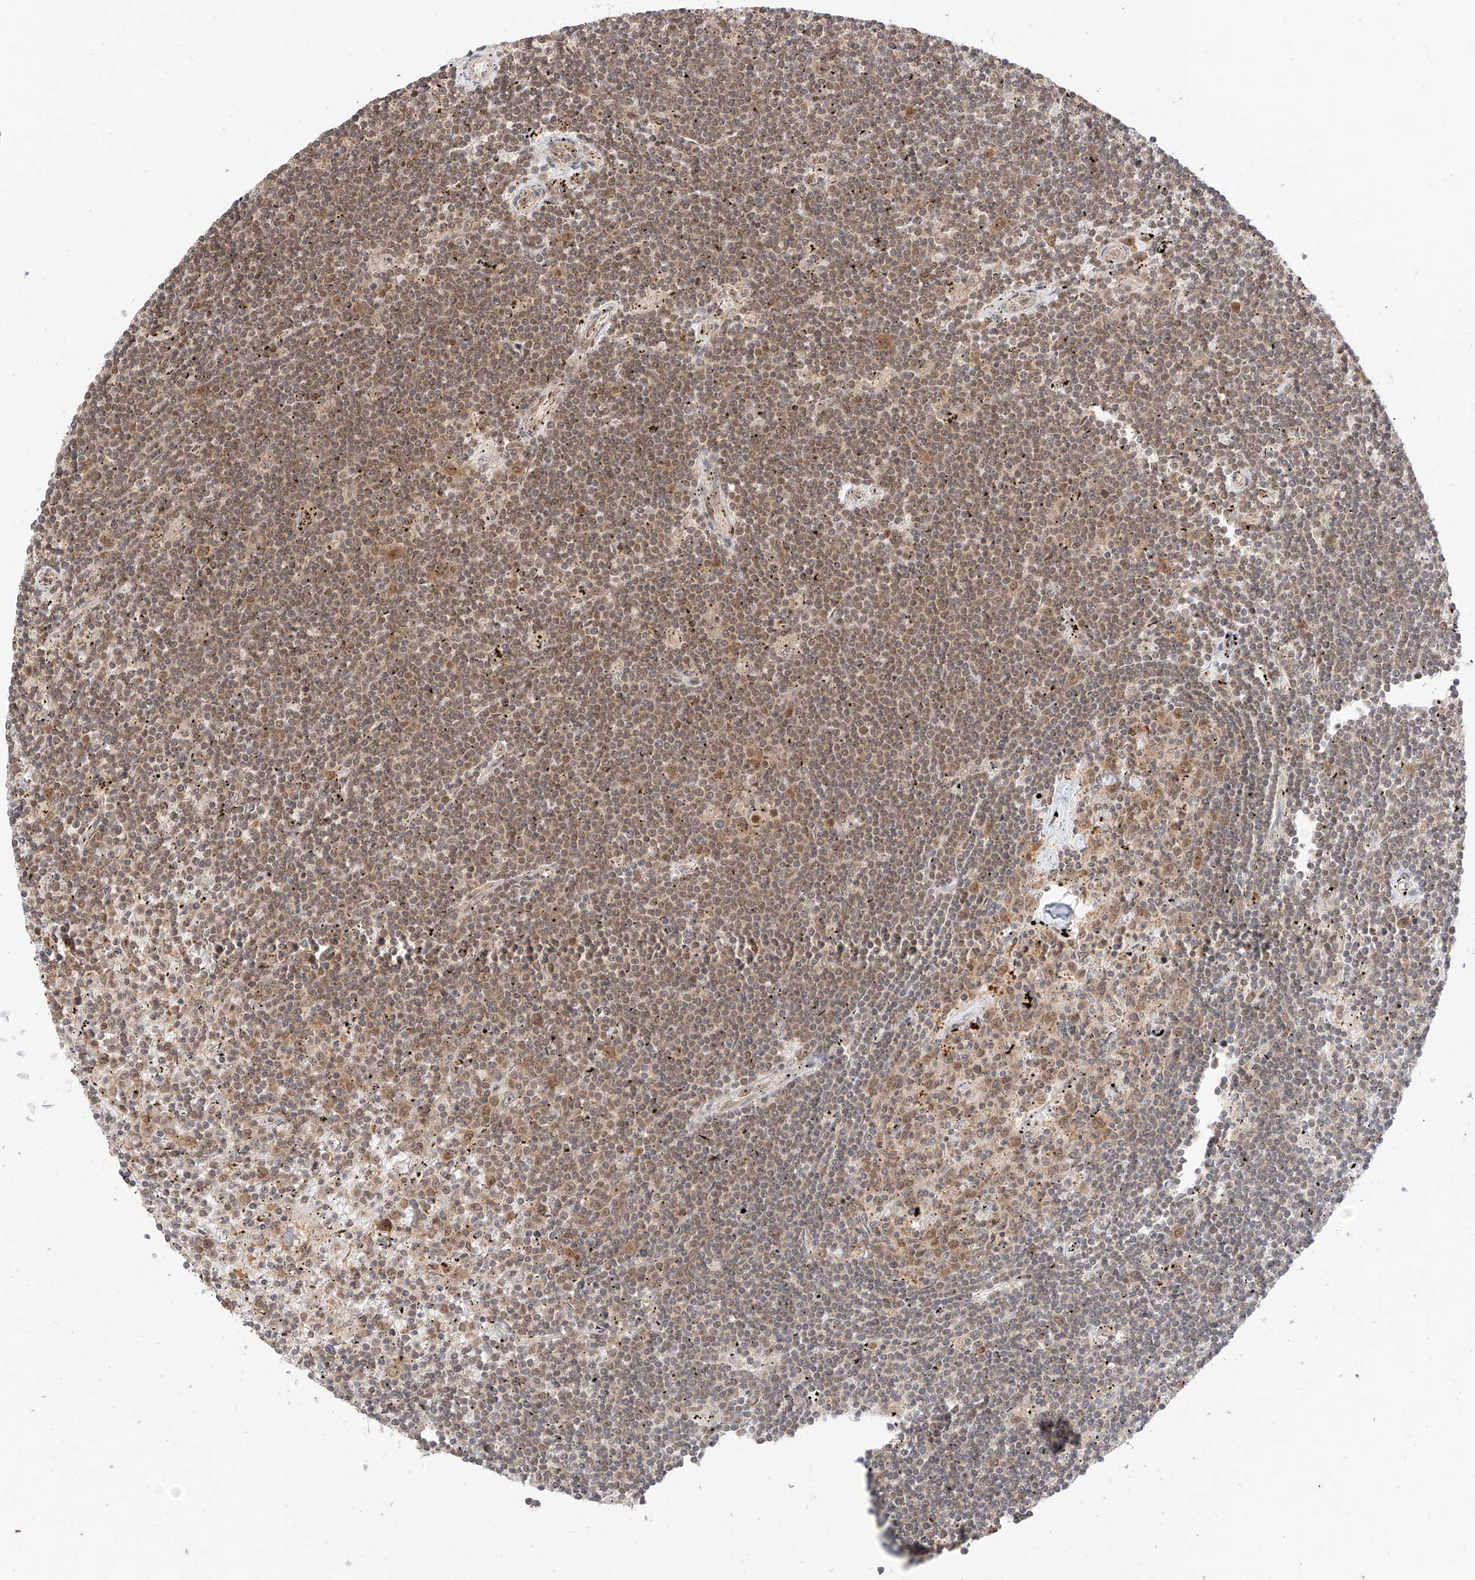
{"staining": {"intensity": "weak", "quantity": "25%-75%", "location": "cytoplasmic/membranous,nuclear"}, "tissue": "lymphoma", "cell_type": "Tumor cells", "image_type": "cancer", "snomed": [{"axis": "morphology", "description": "Malignant lymphoma, non-Hodgkin's type, Low grade"}, {"axis": "topography", "description": "Spleen"}], "caption": "Protein staining of lymphoma tissue displays weak cytoplasmic/membranous and nuclear positivity in approximately 25%-75% of tumor cells.", "gene": "EIF4H", "patient": {"sex": "male", "age": 76}}